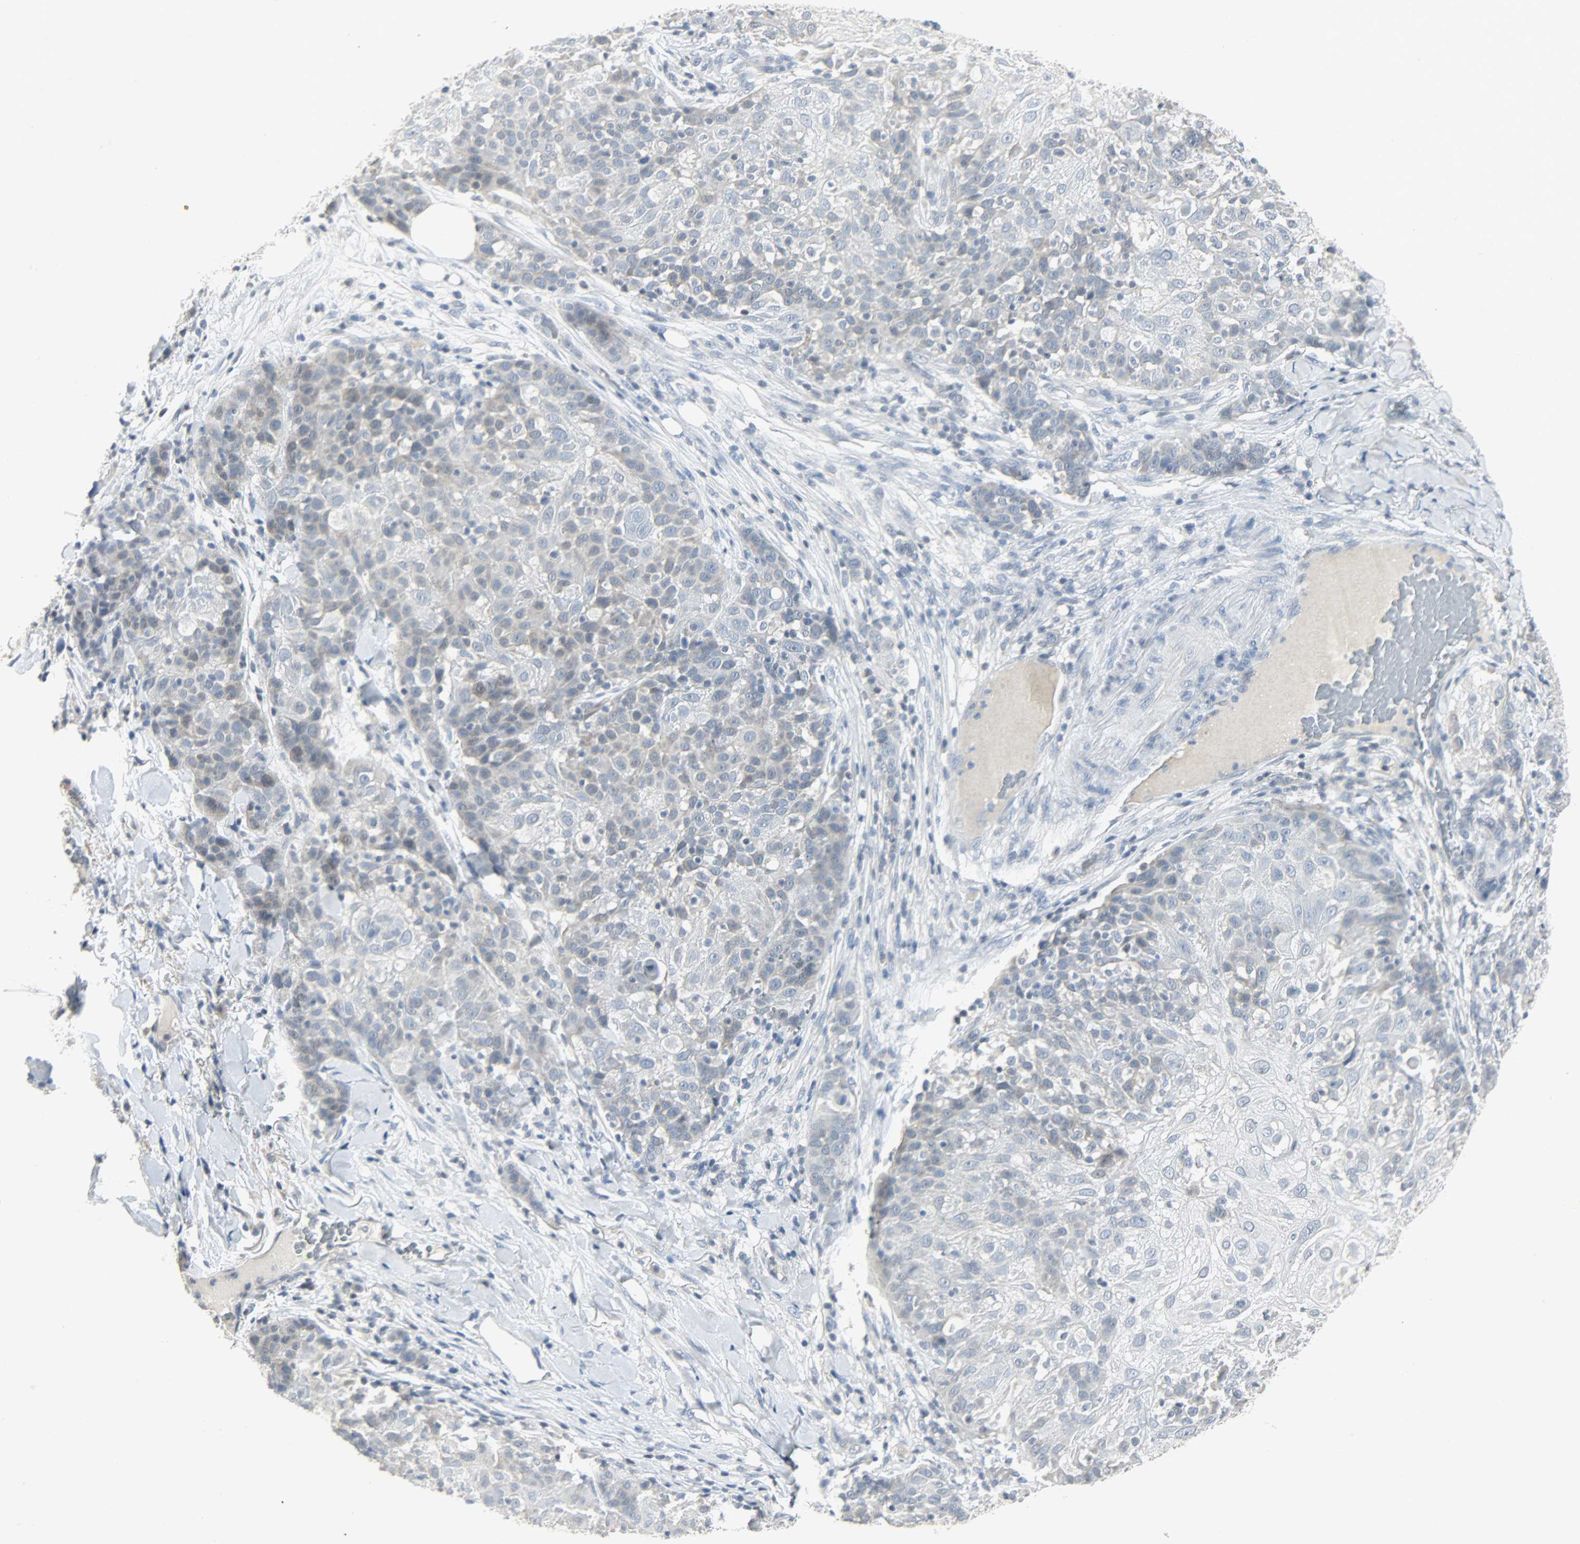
{"staining": {"intensity": "weak", "quantity": "25%-75%", "location": "cytoplasmic/membranous"}, "tissue": "skin cancer", "cell_type": "Tumor cells", "image_type": "cancer", "snomed": [{"axis": "morphology", "description": "Normal tissue, NOS"}, {"axis": "morphology", "description": "Squamous cell carcinoma, NOS"}, {"axis": "topography", "description": "Skin"}], "caption": "Squamous cell carcinoma (skin) stained with a protein marker demonstrates weak staining in tumor cells.", "gene": "CAMK4", "patient": {"sex": "female", "age": 83}}